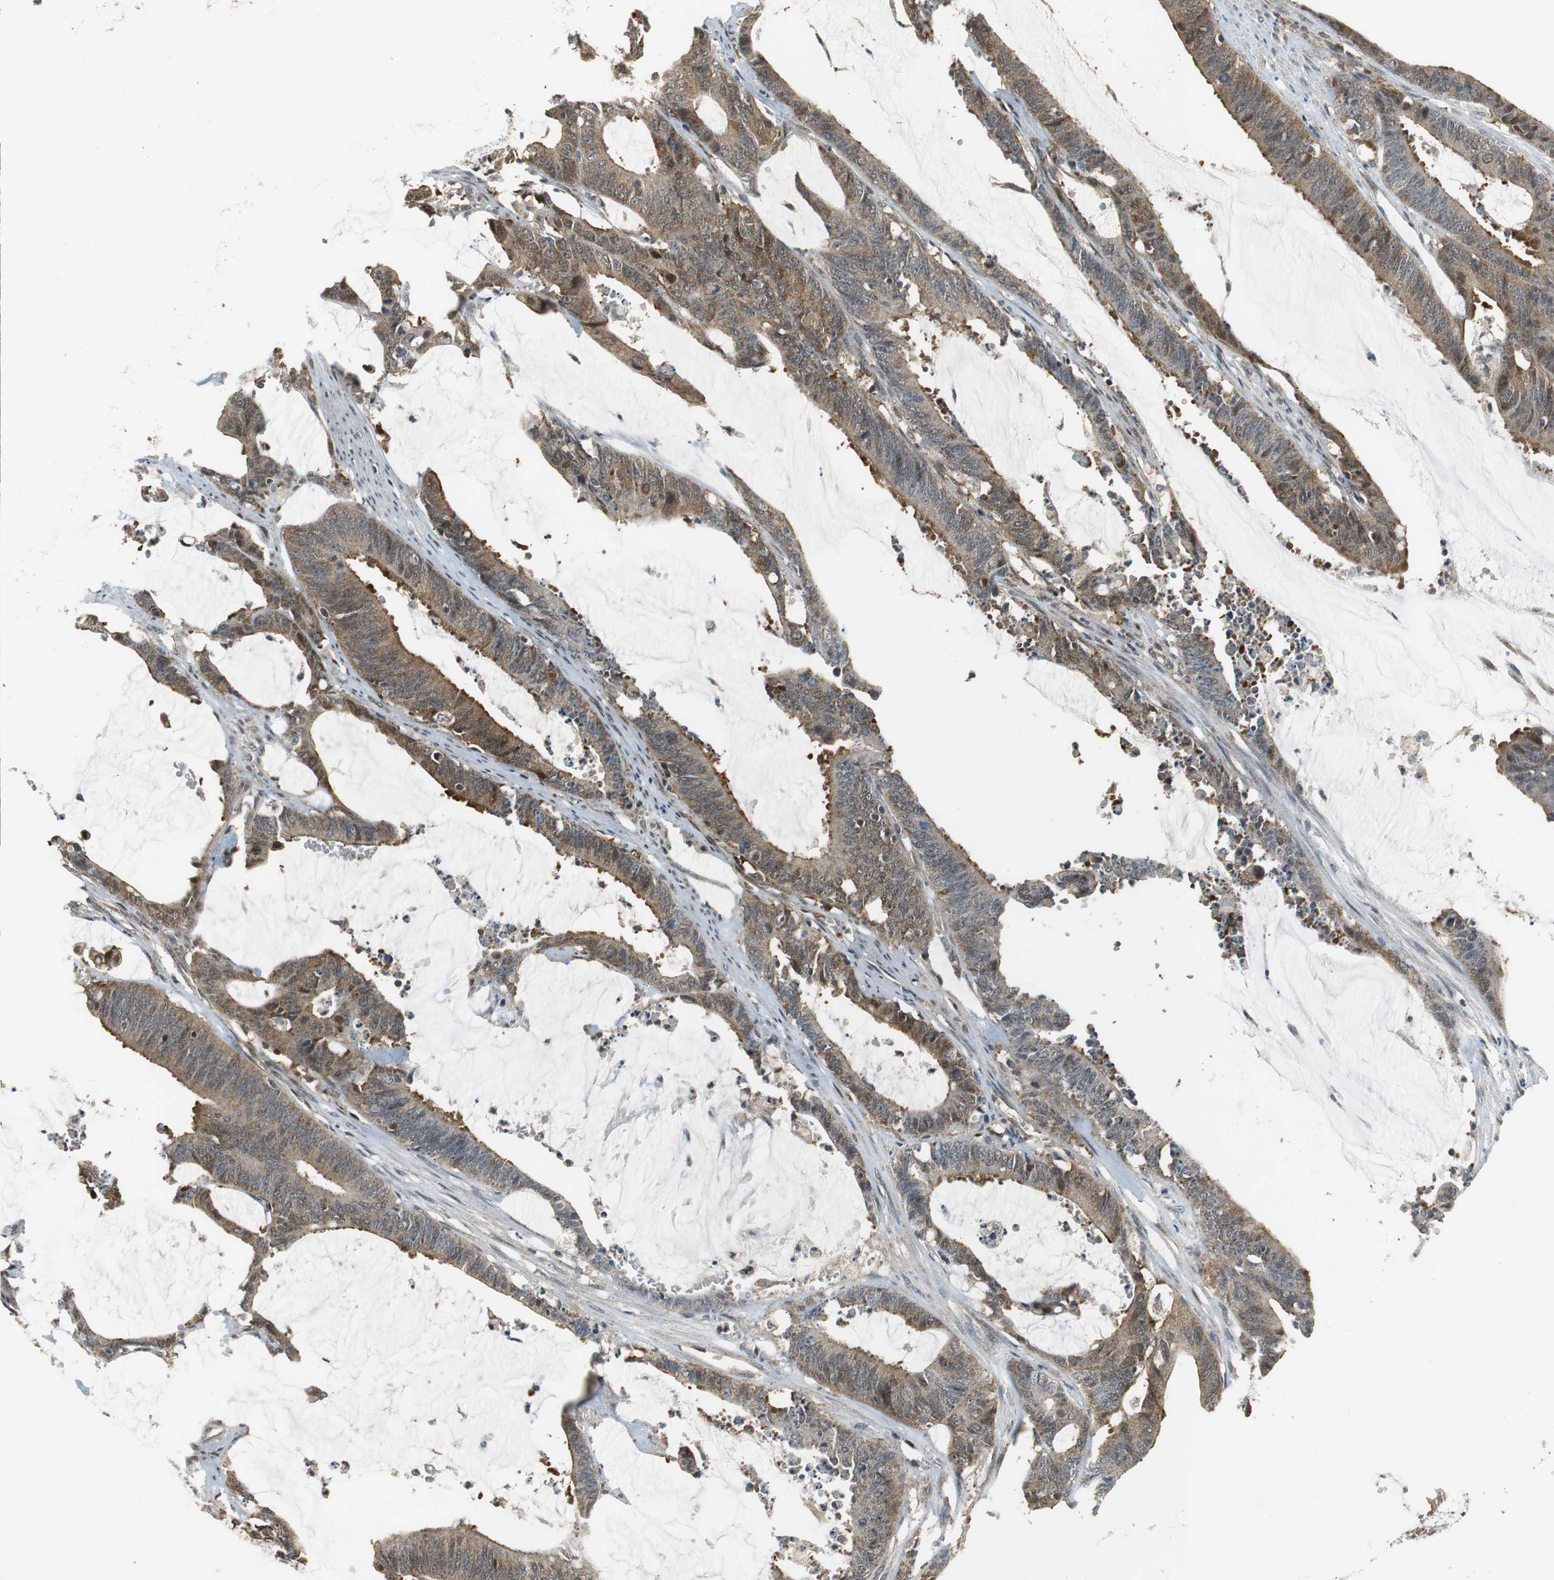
{"staining": {"intensity": "moderate", "quantity": ">75%", "location": "cytoplasmic/membranous"}, "tissue": "colorectal cancer", "cell_type": "Tumor cells", "image_type": "cancer", "snomed": [{"axis": "morphology", "description": "Adenocarcinoma, NOS"}, {"axis": "topography", "description": "Rectum"}], "caption": "IHC of adenocarcinoma (colorectal) exhibits medium levels of moderate cytoplasmic/membranous staining in about >75% of tumor cells.", "gene": "GSDMD", "patient": {"sex": "female", "age": 66}}